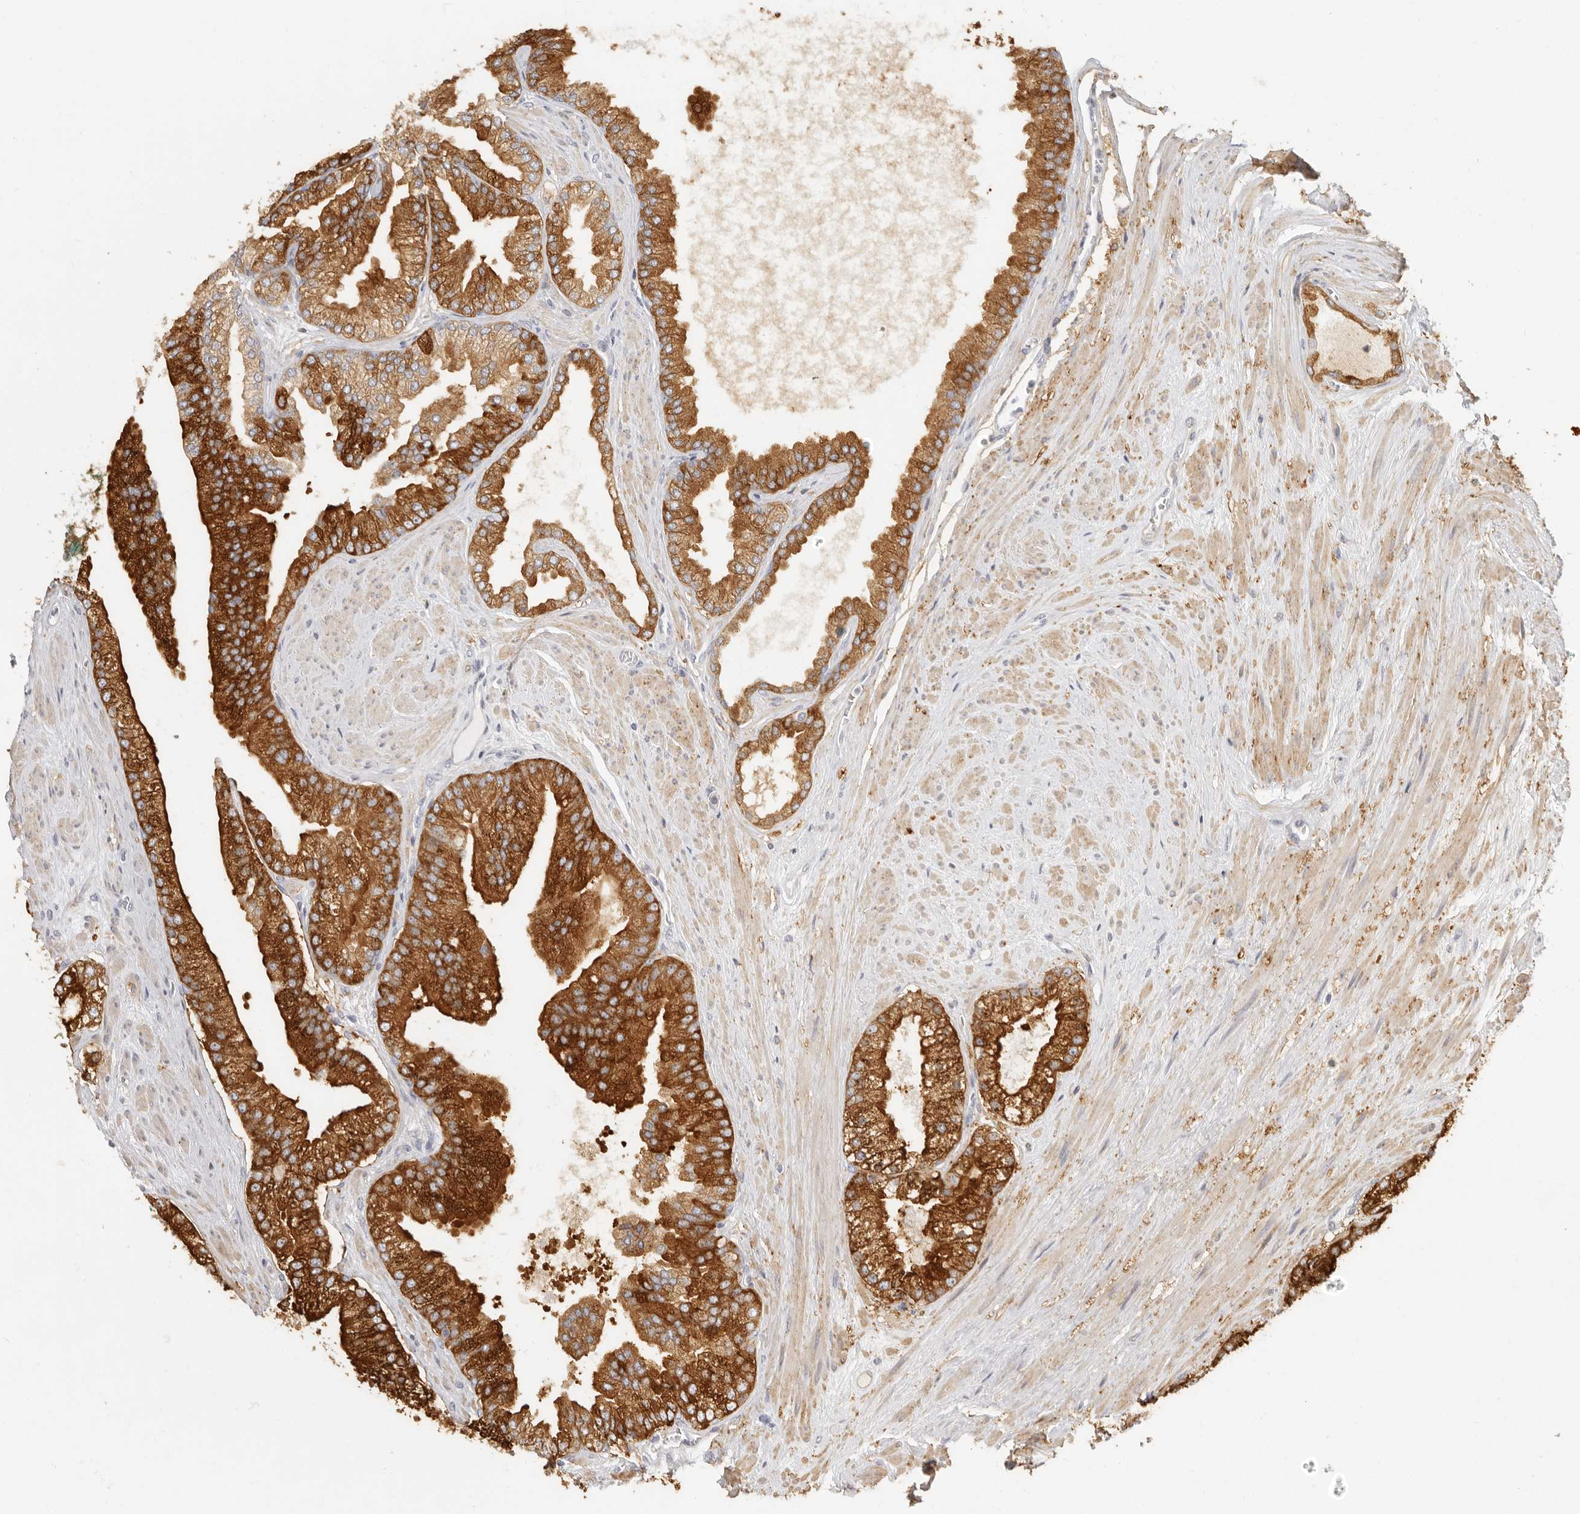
{"staining": {"intensity": "strong", "quantity": ">75%", "location": "cytoplasmic/membranous"}, "tissue": "prostate cancer", "cell_type": "Tumor cells", "image_type": "cancer", "snomed": [{"axis": "morphology", "description": "Adenocarcinoma, High grade"}, {"axis": "topography", "description": "Prostate"}], "caption": "A high-resolution micrograph shows IHC staining of prostate cancer (high-grade adenocarcinoma), which demonstrates strong cytoplasmic/membranous positivity in approximately >75% of tumor cells.", "gene": "NIBAN1", "patient": {"sex": "male", "age": 58}}